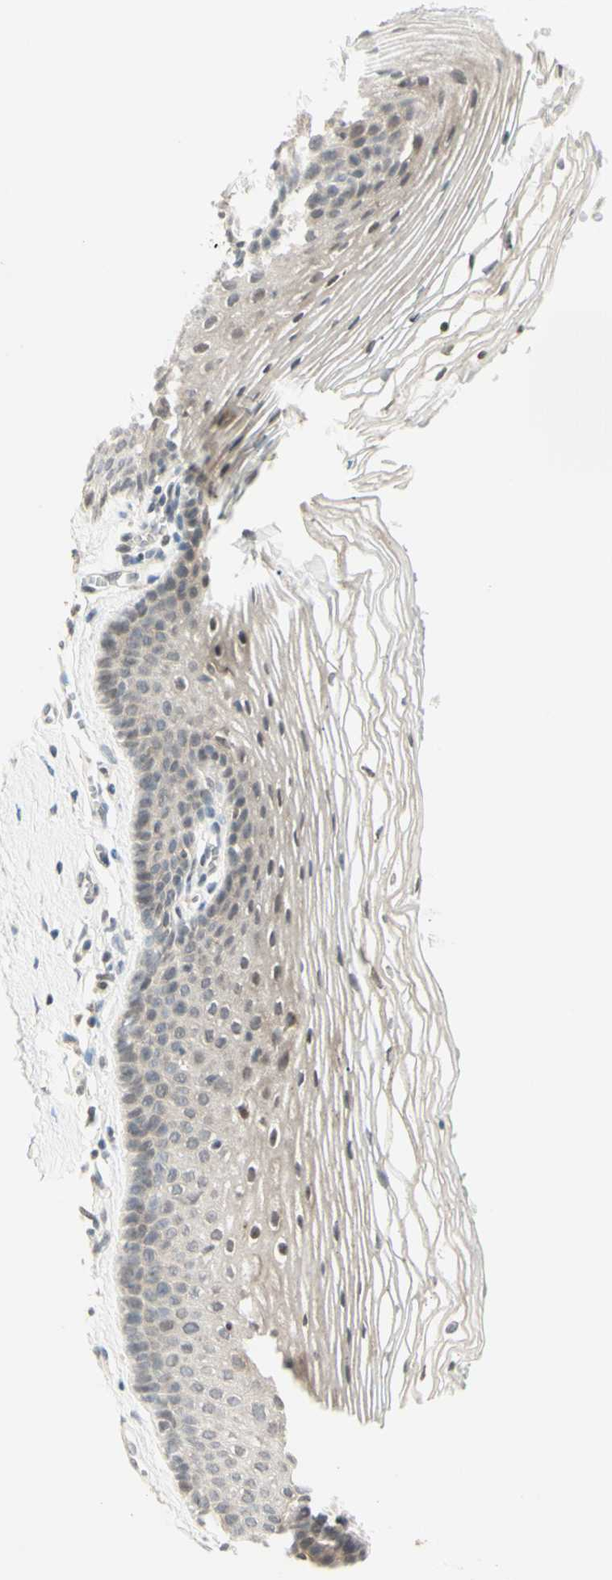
{"staining": {"intensity": "weak", "quantity": ">75%", "location": "cytoplasmic/membranous"}, "tissue": "vagina", "cell_type": "Squamous epithelial cells", "image_type": "normal", "snomed": [{"axis": "morphology", "description": "Normal tissue, NOS"}, {"axis": "topography", "description": "Vagina"}], "caption": "A brown stain shows weak cytoplasmic/membranous expression of a protein in squamous epithelial cells of benign vagina. The protein of interest is shown in brown color, while the nuclei are stained blue.", "gene": "ZW10", "patient": {"sex": "female", "age": 32}}